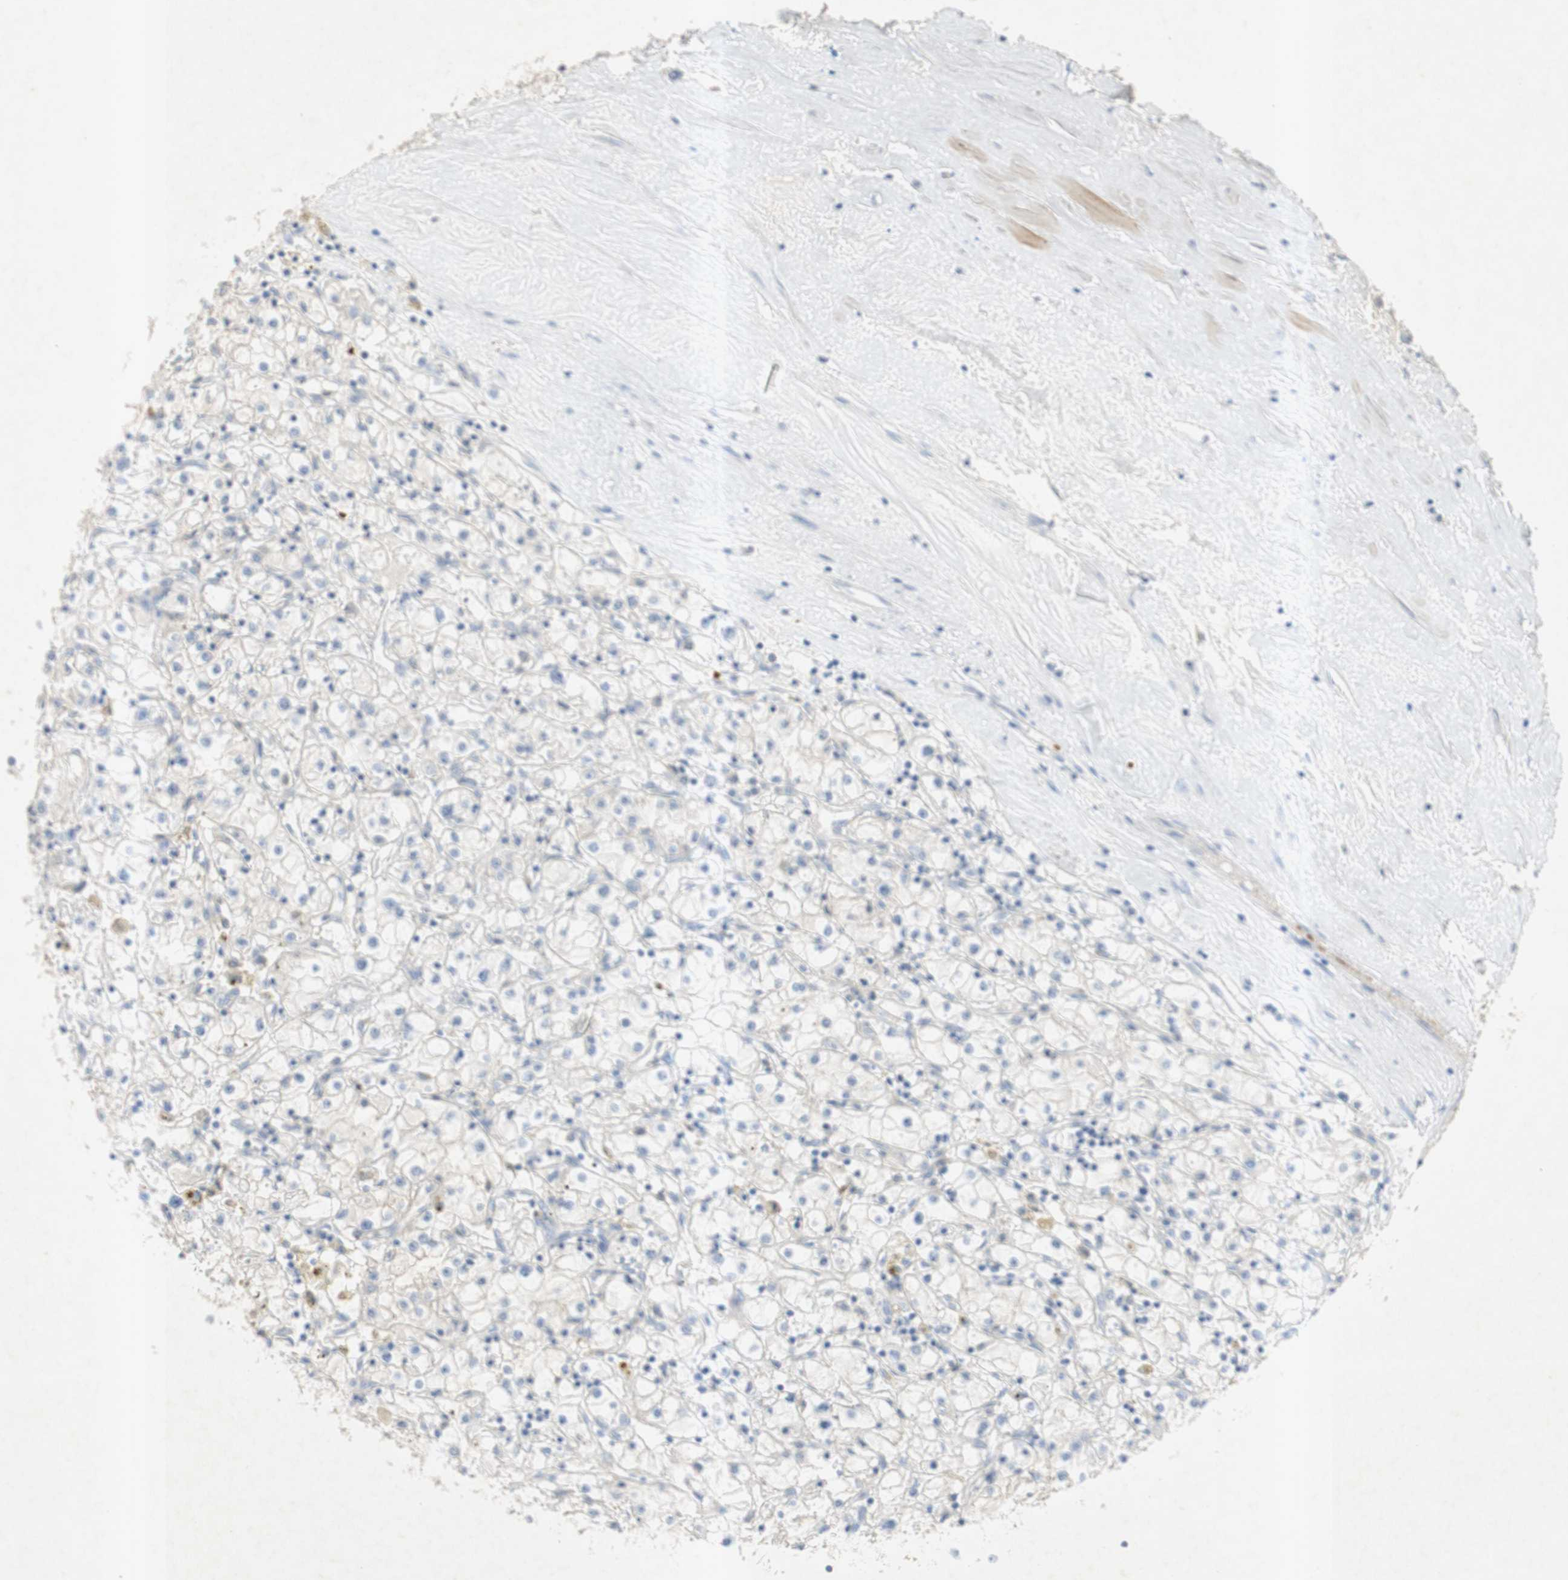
{"staining": {"intensity": "negative", "quantity": "none", "location": "none"}, "tissue": "renal cancer", "cell_type": "Tumor cells", "image_type": "cancer", "snomed": [{"axis": "morphology", "description": "Adenocarcinoma, NOS"}, {"axis": "topography", "description": "Kidney"}], "caption": "IHC photomicrograph of renal cancer stained for a protein (brown), which reveals no staining in tumor cells.", "gene": "EPO", "patient": {"sex": "male", "age": 56}}